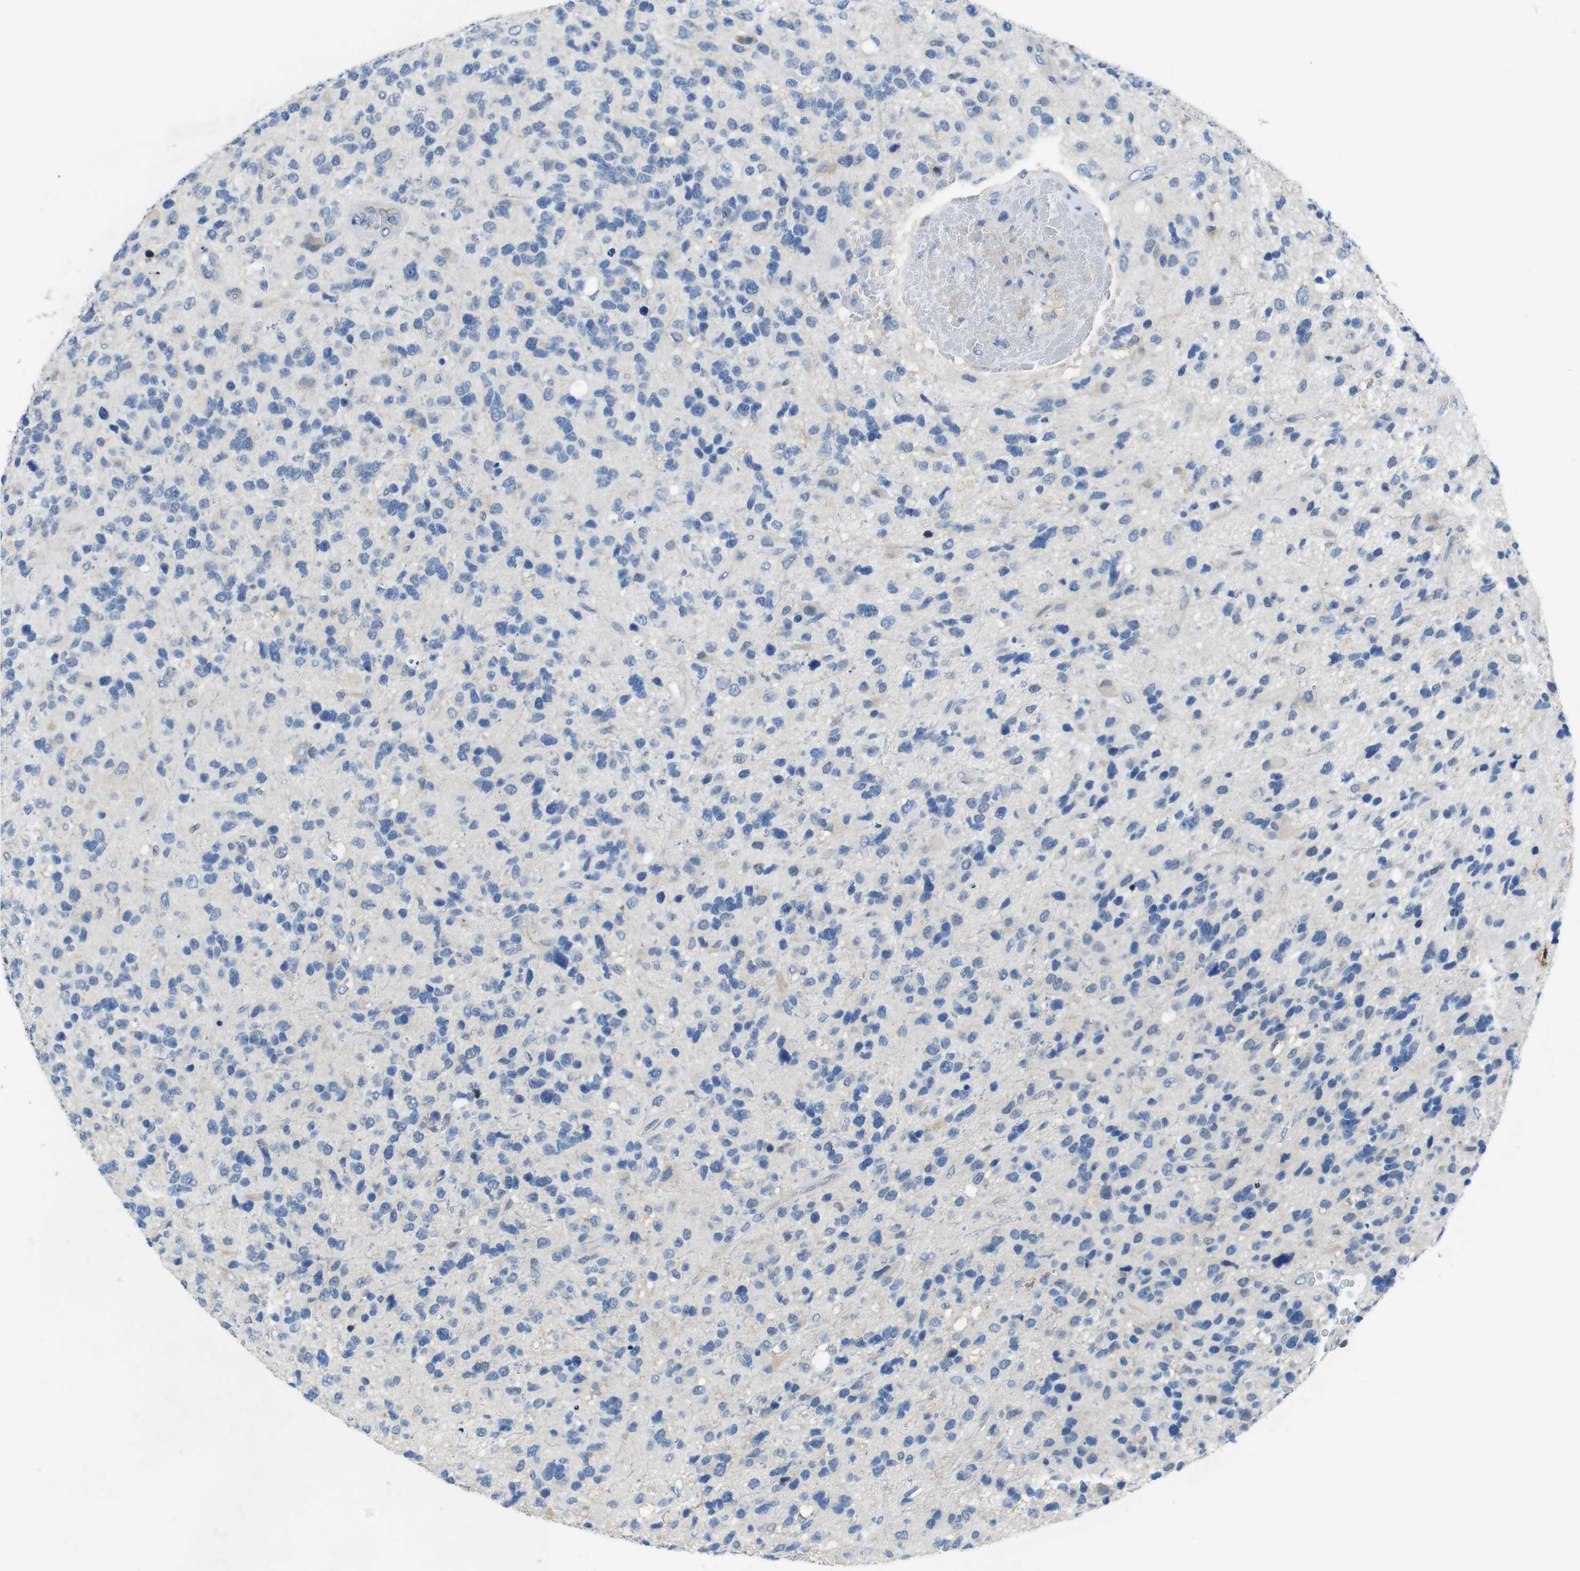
{"staining": {"intensity": "negative", "quantity": "none", "location": "none"}, "tissue": "glioma", "cell_type": "Tumor cells", "image_type": "cancer", "snomed": [{"axis": "morphology", "description": "Glioma, malignant, High grade"}, {"axis": "topography", "description": "Brain"}], "caption": "There is no significant positivity in tumor cells of high-grade glioma (malignant).", "gene": "TJP3", "patient": {"sex": "female", "age": 58}}